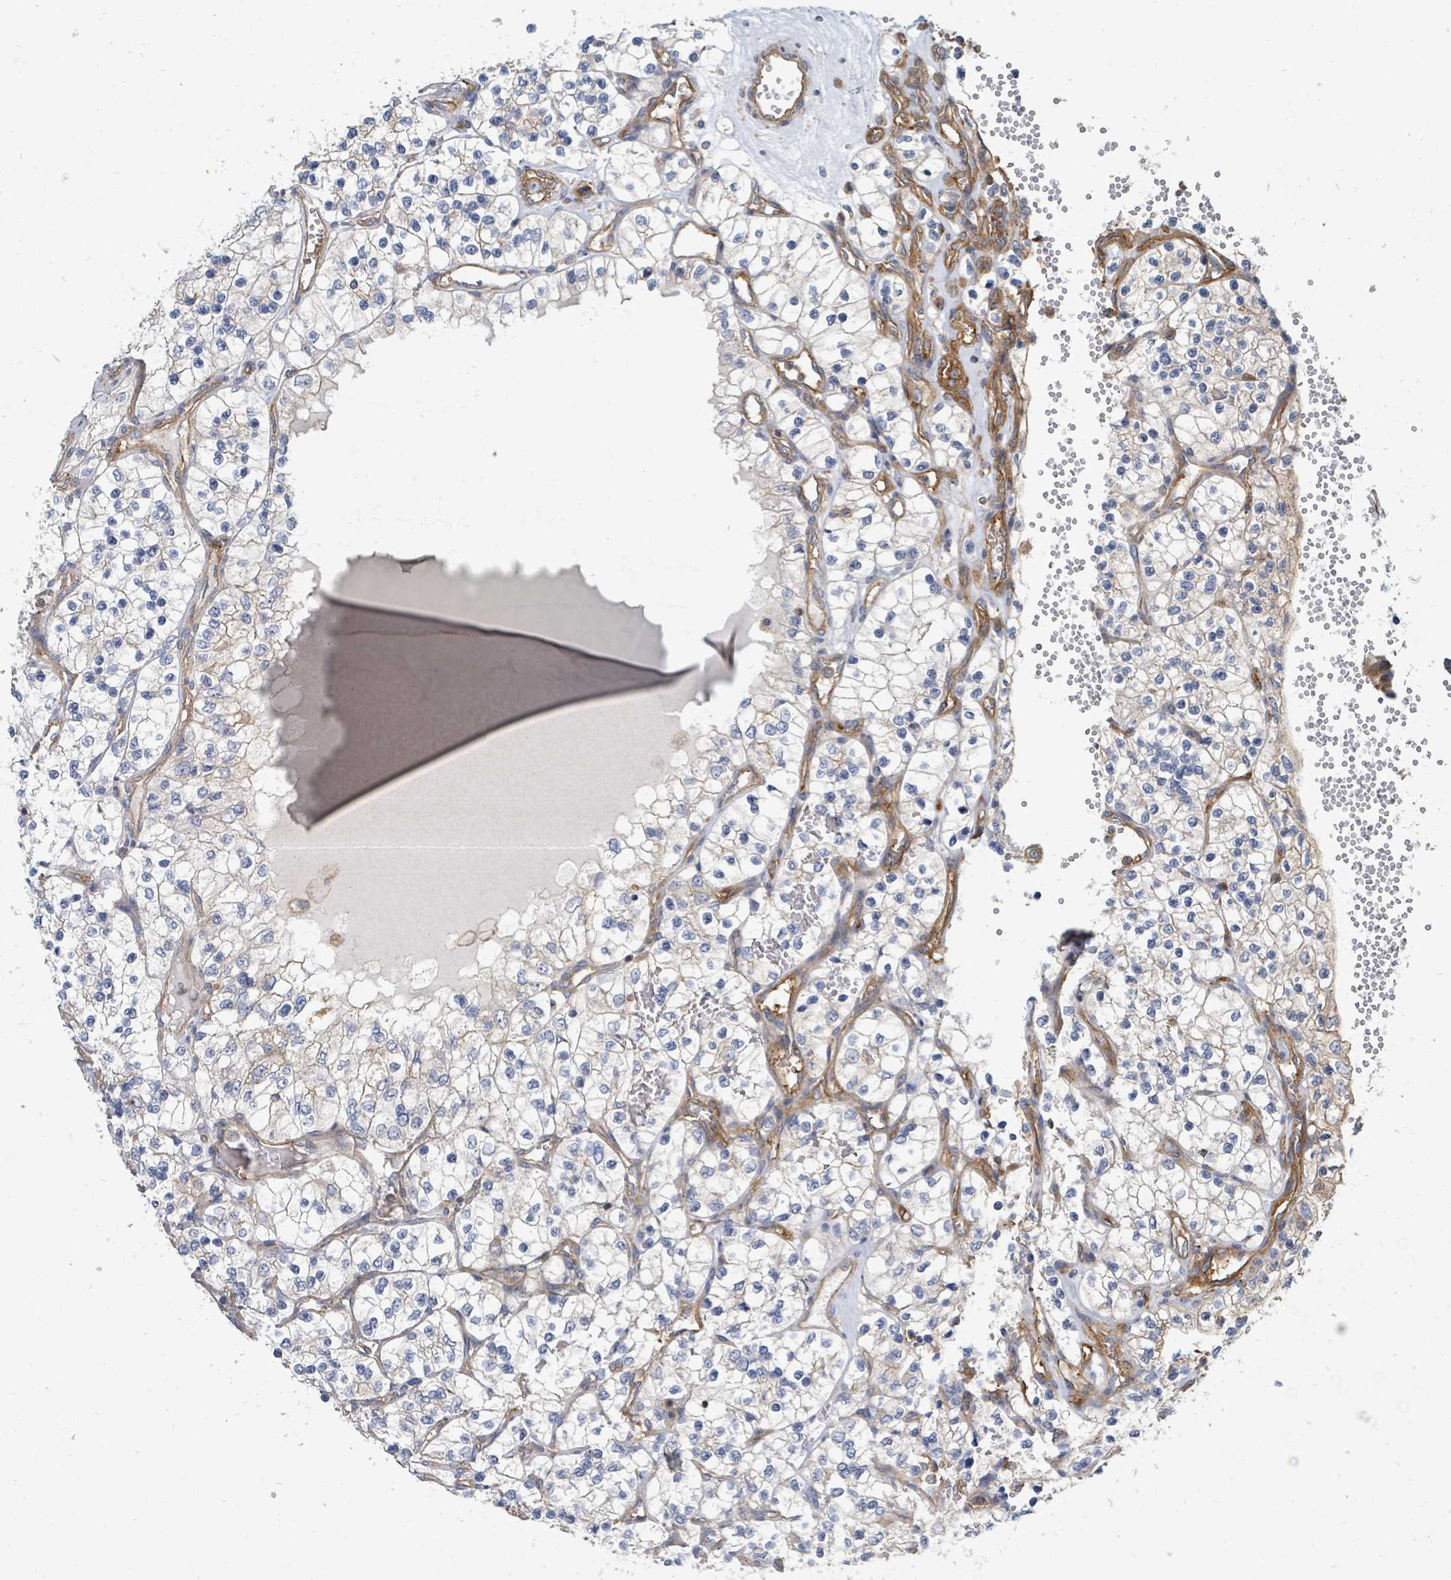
{"staining": {"intensity": "negative", "quantity": "none", "location": "none"}, "tissue": "renal cancer", "cell_type": "Tumor cells", "image_type": "cancer", "snomed": [{"axis": "morphology", "description": "Adenocarcinoma, NOS"}, {"axis": "topography", "description": "Kidney"}], "caption": "Immunohistochemical staining of adenocarcinoma (renal) shows no significant positivity in tumor cells. The staining was performed using DAB to visualize the protein expression in brown, while the nuclei were stained in blue with hematoxylin (Magnification: 20x).", "gene": "BOLA2B", "patient": {"sex": "female", "age": 69}}